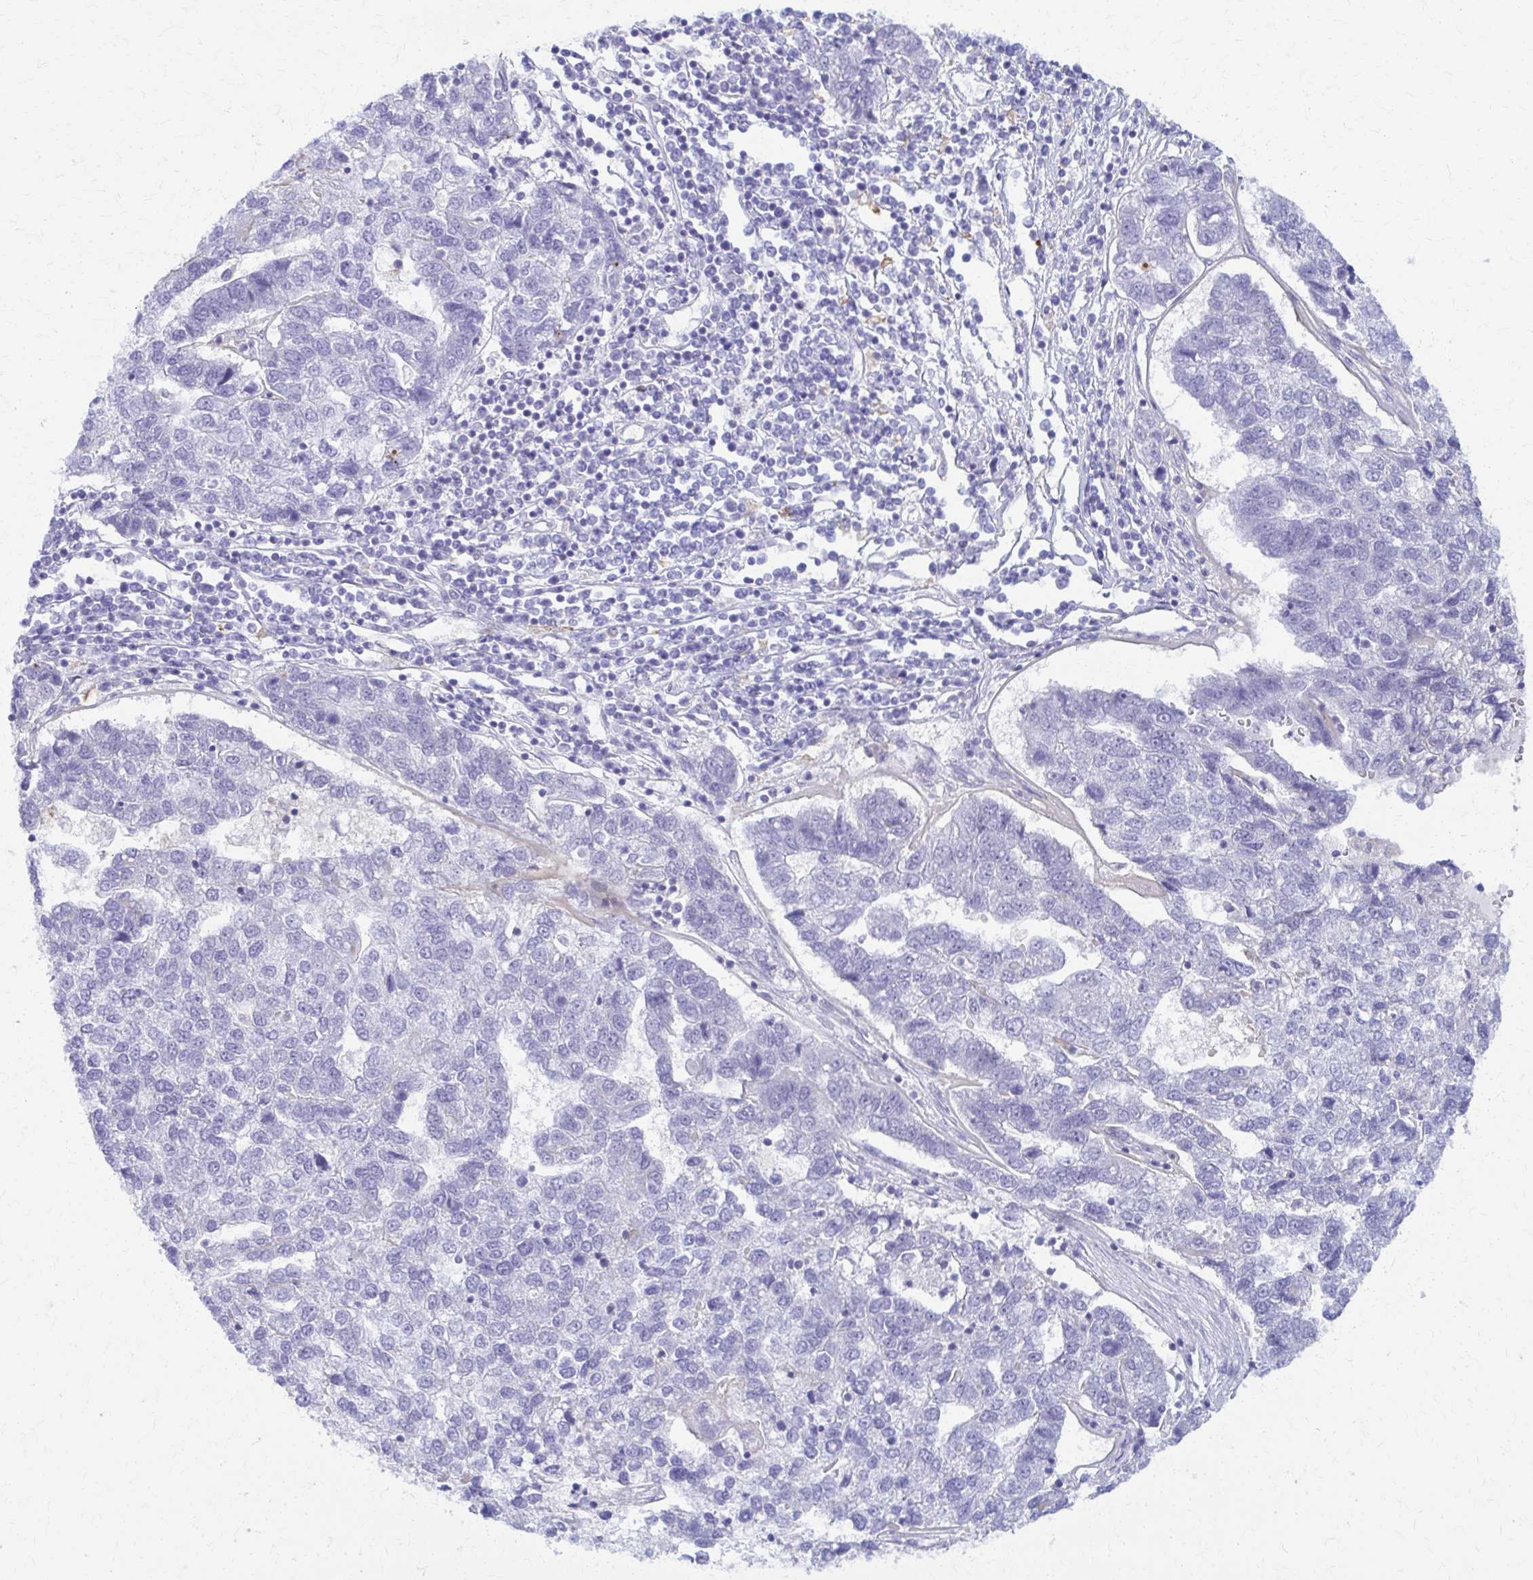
{"staining": {"intensity": "negative", "quantity": "none", "location": "none"}, "tissue": "pancreatic cancer", "cell_type": "Tumor cells", "image_type": "cancer", "snomed": [{"axis": "morphology", "description": "Adenocarcinoma, NOS"}, {"axis": "topography", "description": "Pancreas"}], "caption": "Immunohistochemistry (IHC) of pancreatic cancer demonstrates no expression in tumor cells.", "gene": "RHOBTB2", "patient": {"sex": "female", "age": 61}}